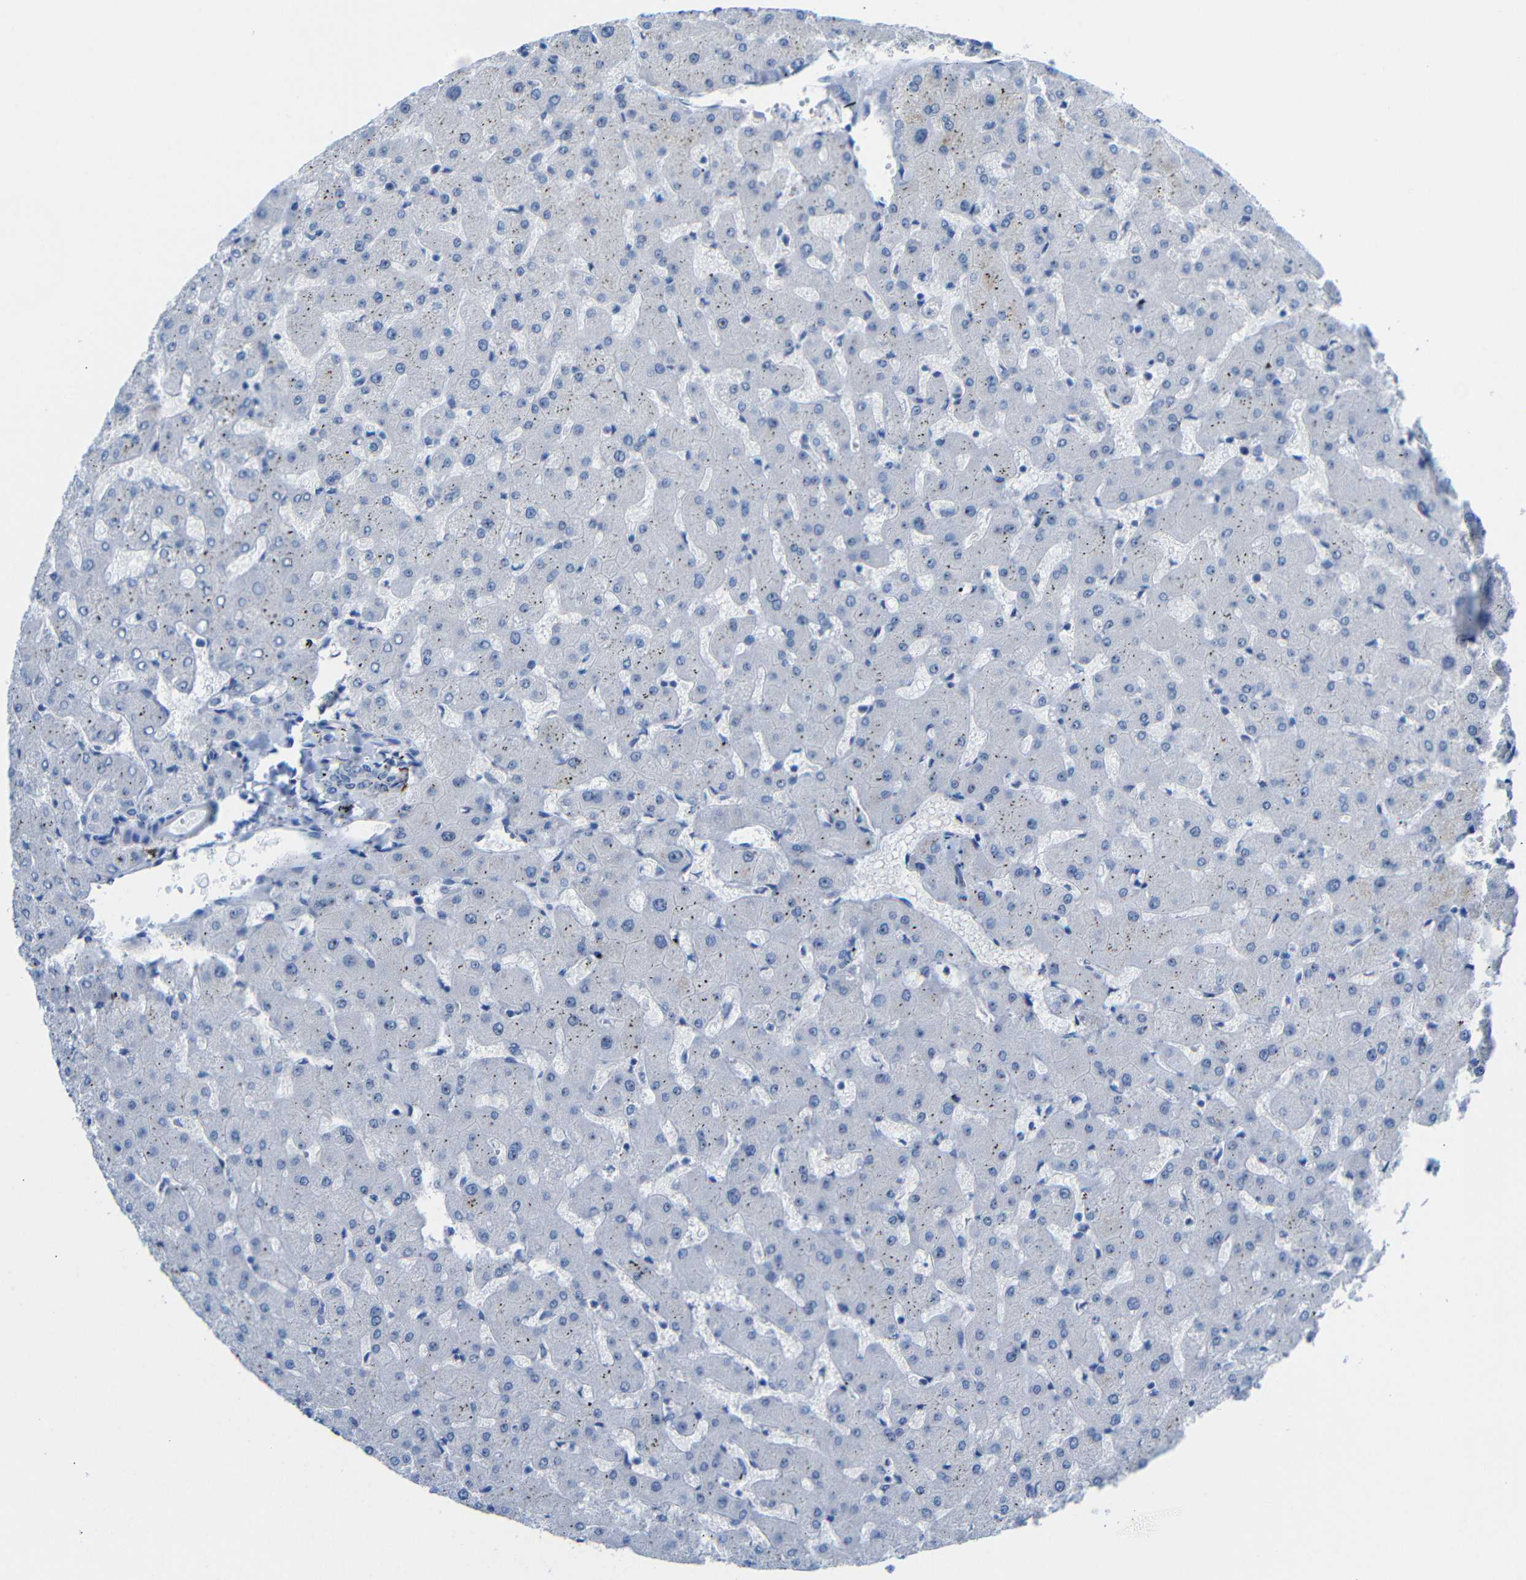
{"staining": {"intensity": "negative", "quantity": "none", "location": "none"}, "tissue": "liver", "cell_type": "Cholangiocytes", "image_type": "normal", "snomed": [{"axis": "morphology", "description": "Normal tissue, NOS"}, {"axis": "topography", "description": "Liver"}], "caption": "The photomicrograph demonstrates no staining of cholangiocytes in benign liver. Nuclei are stained in blue.", "gene": "C1orf210", "patient": {"sex": "female", "age": 63}}